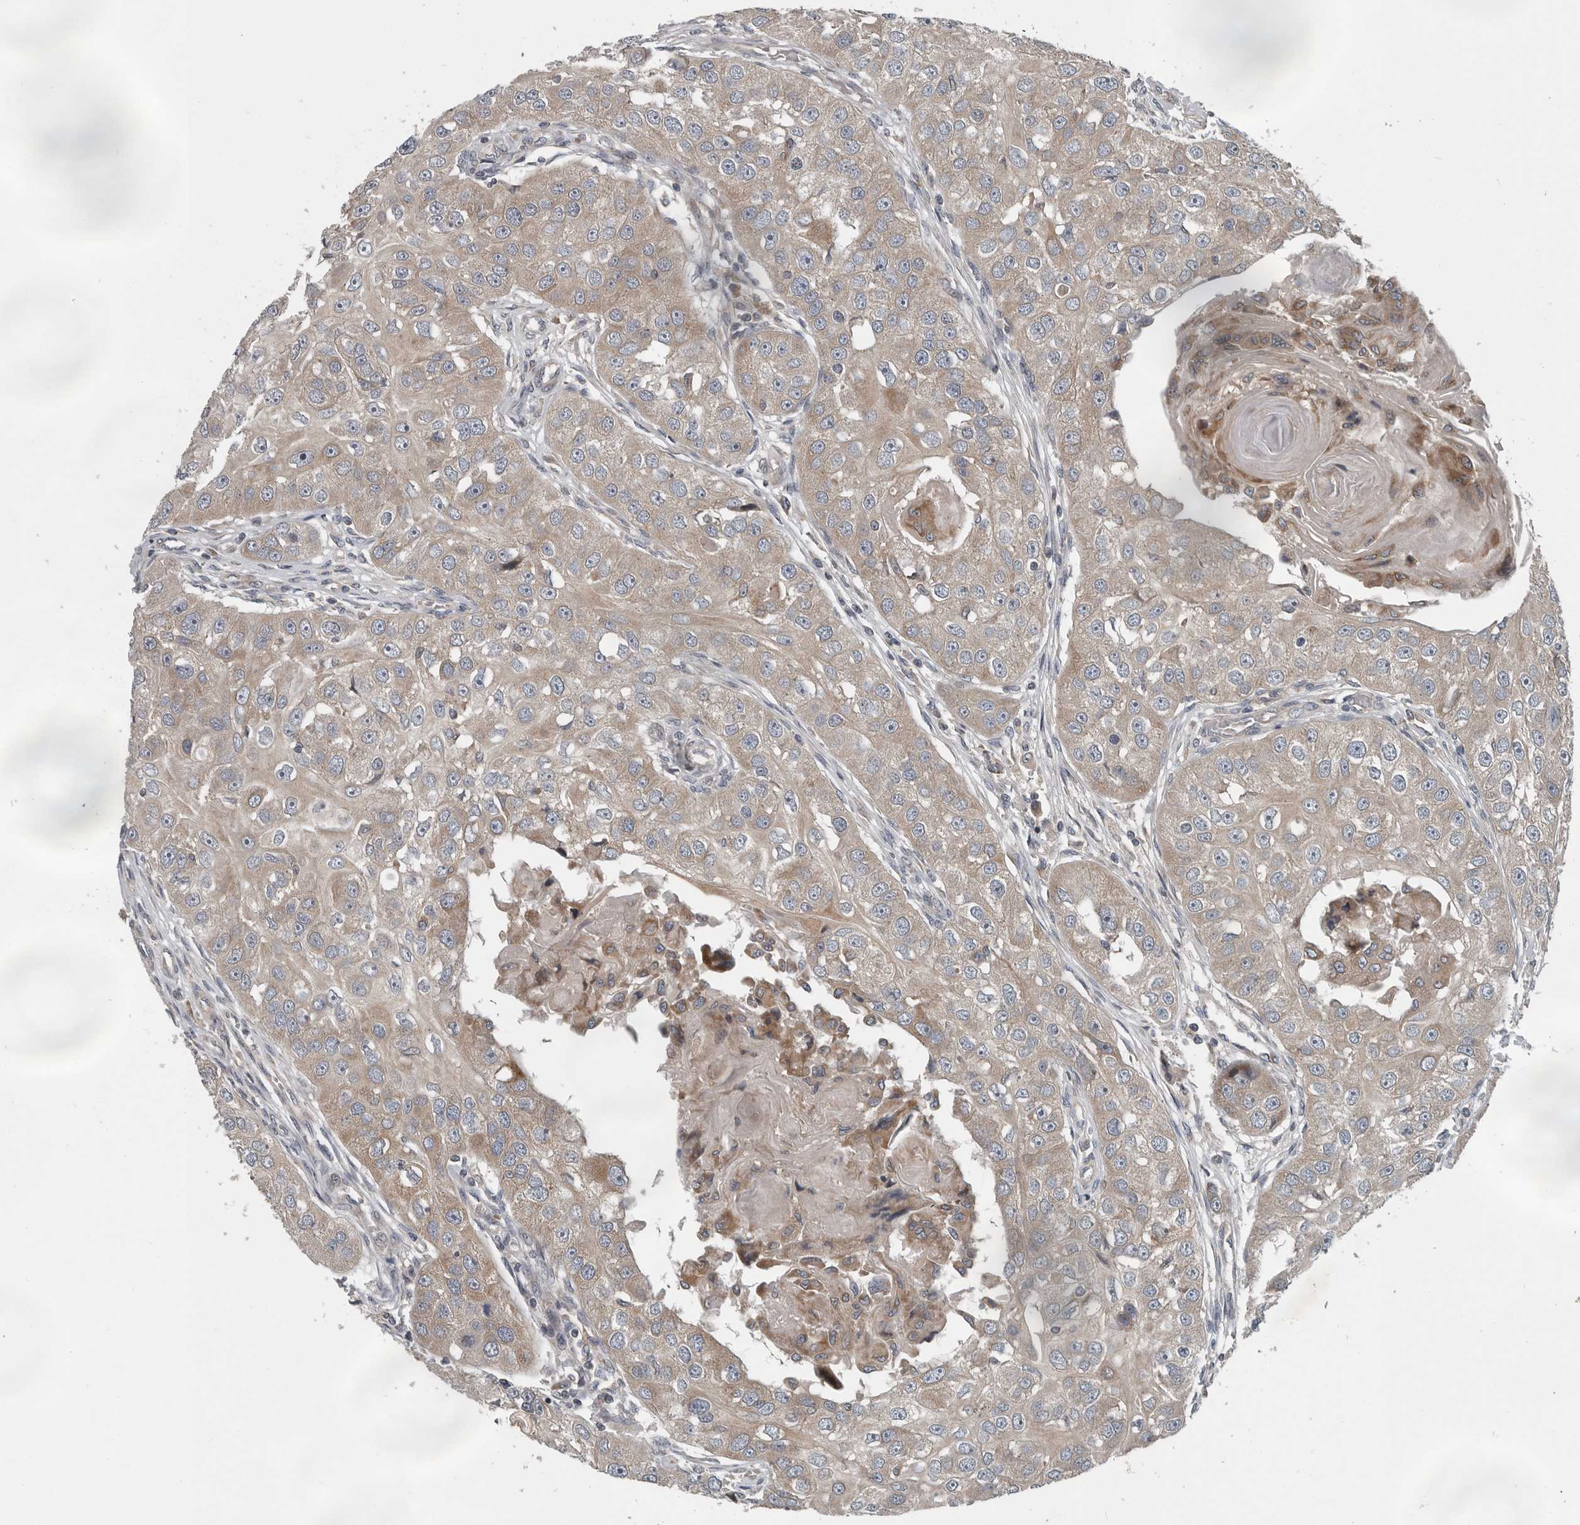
{"staining": {"intensity": "moderate", "quantity": "25%-75%", "location": "cytoplasmic/membranous"}, "tissue": "head and neck cancer", "cell_type": "Tumor cells", "image_type": "cancer", "snomed": [{"axis": "morphology", "description": "Normal tissue, NOS"}, {"axis": "morphology", "description": "Squamous cell carcinoma, NOS"}, {"axis": "topography", "description": "Skeletal muscle"}, {"axis": "topography", "description": "Head-Neck"}], "caption": "Head and neck squamous cell carcinoma stained with a brown dye demonstrates moderate cytoplasmic/membranous positive positivity in approximately 25%-75% of tumor cells.", "gene": "TMEM199", "patient": {"sex": "male", "age": 51}}